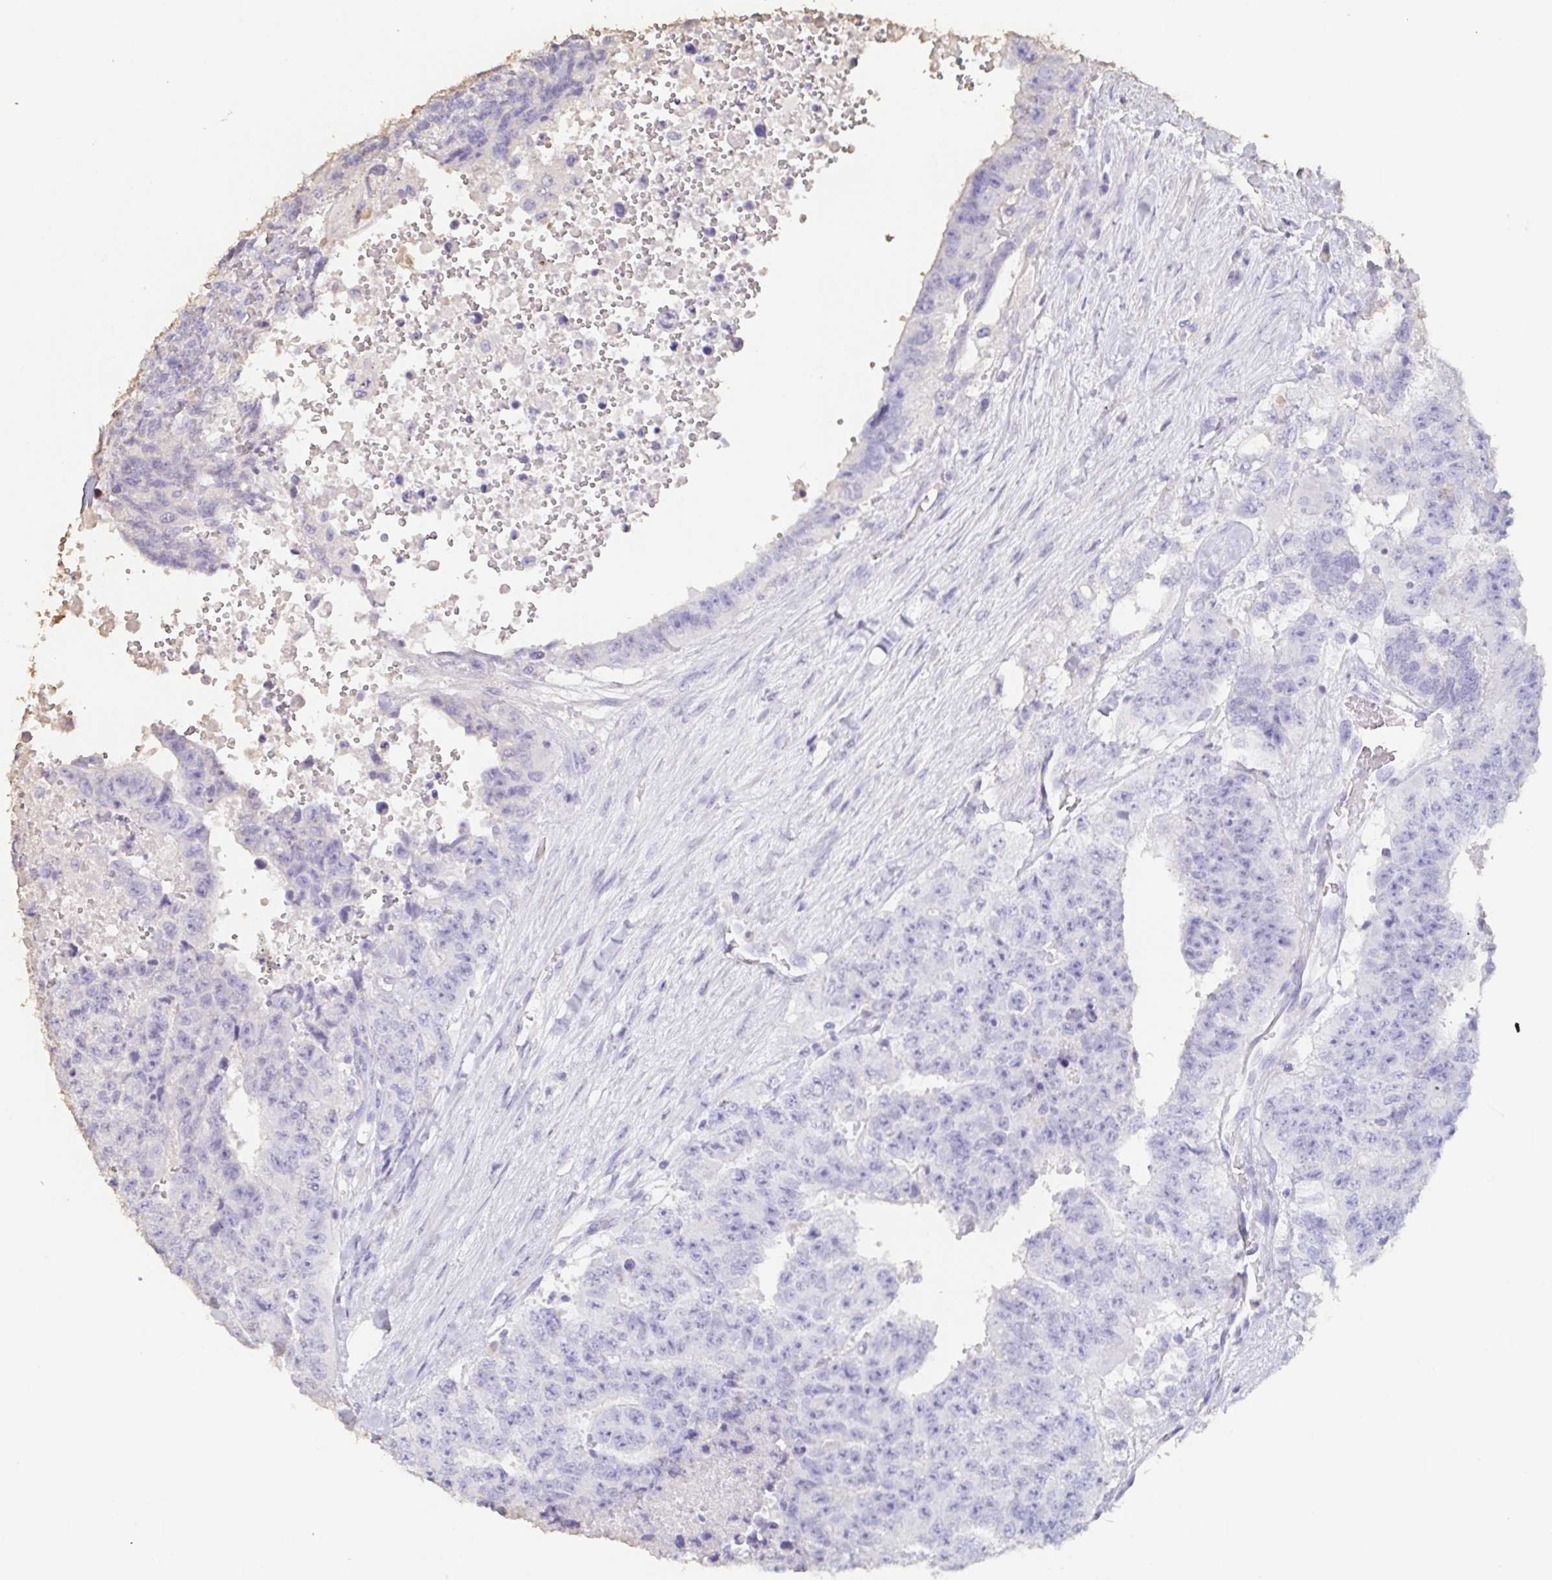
{"staining": {"intensity": "negative", "quantity": "none", "location": "none"}, "tissue": "testis cancer", "cell_type": "Tumor cells", "image_type": "cancer", "snomed": [{"axis": "morphology", "description": "Carcinoma, Embryonal, NOS"}, {"axis": "topography", "description": "Testis"}], "caption": "This is an immunohistochemistry (IHC) photomicrograph of human testis cancer. There is no expression in tumor cells.", "gene": "BPIFA2", "patient": {"sex": "male", "age": 24}}